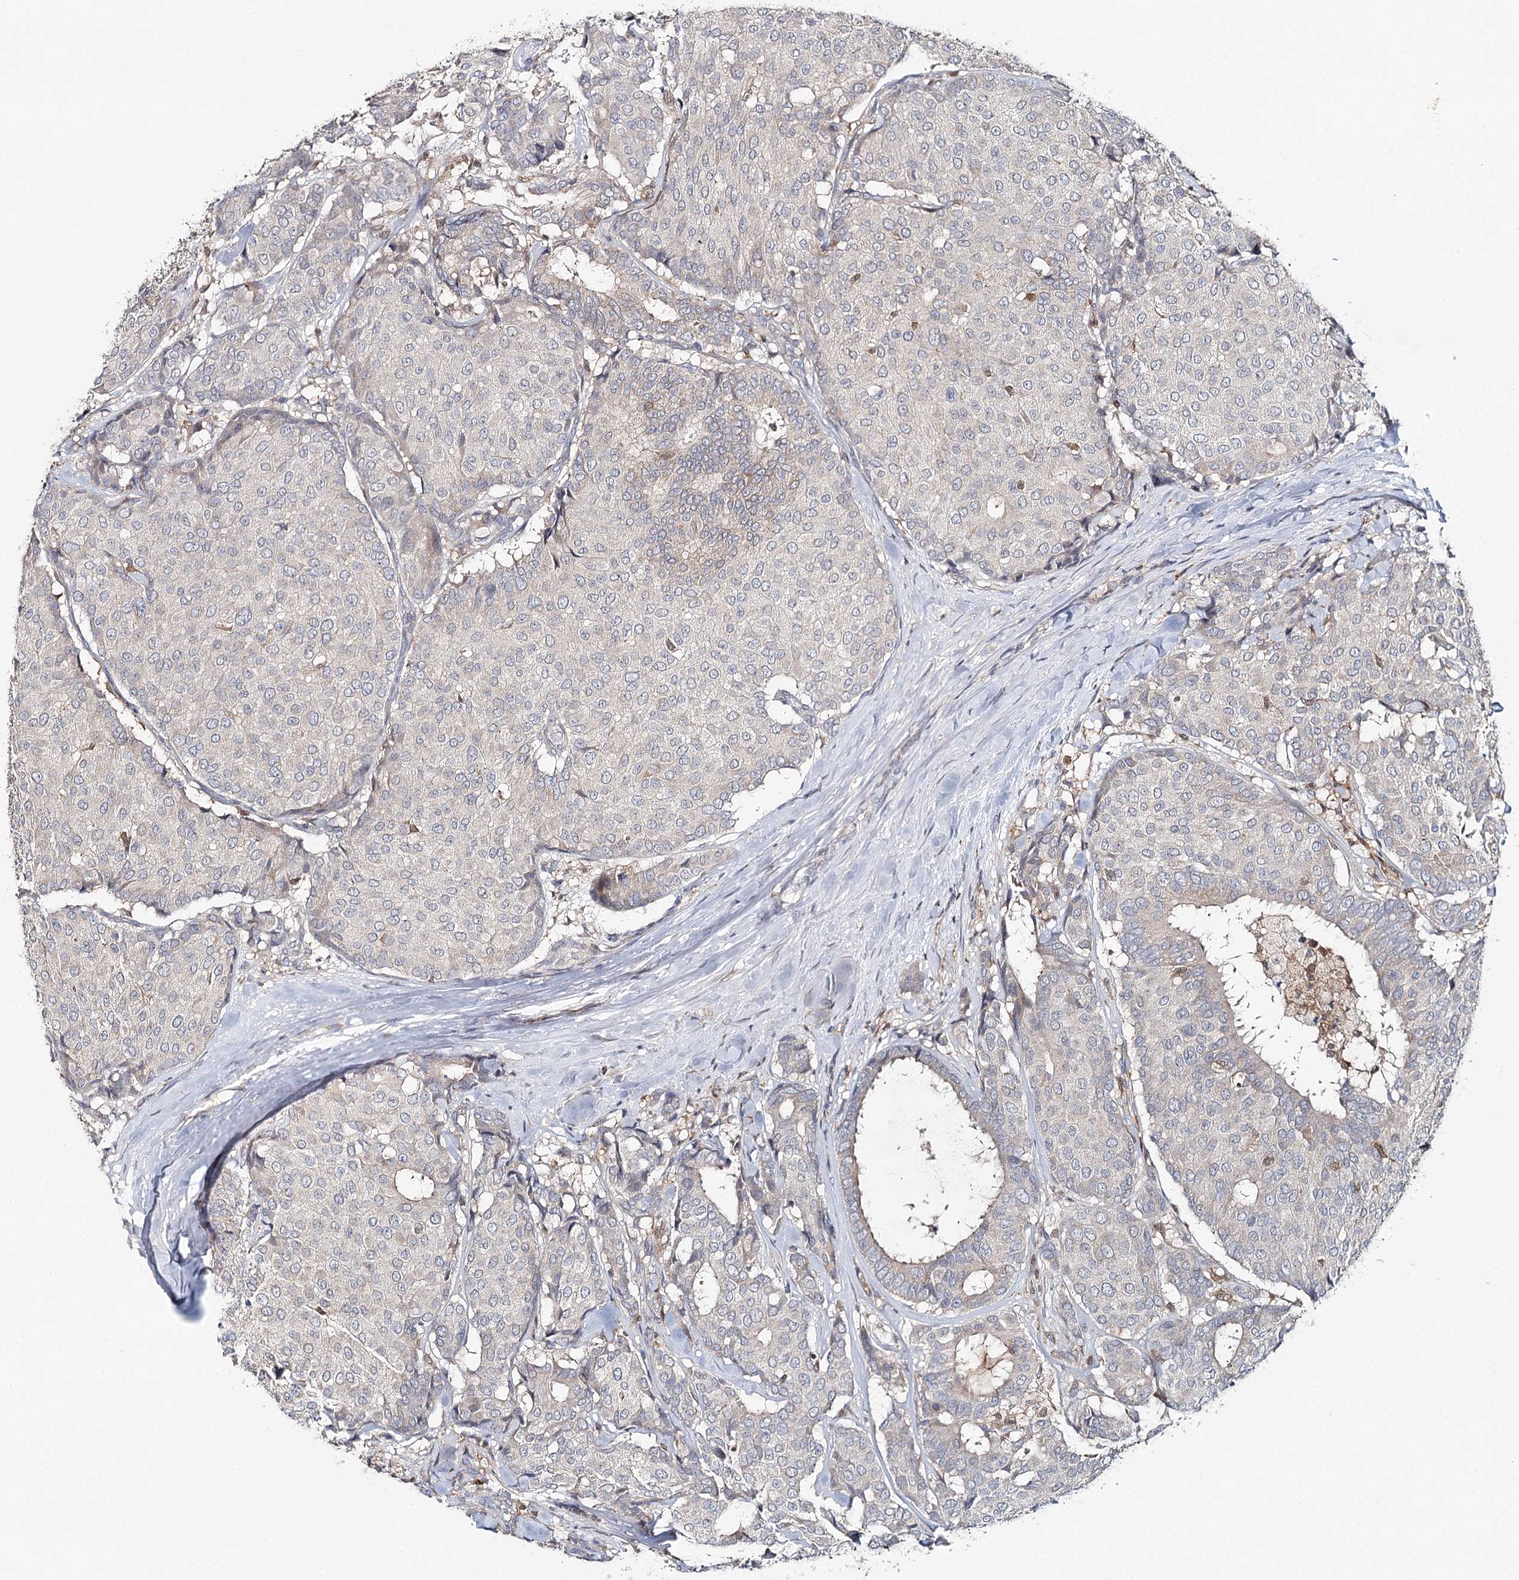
{"staining": {"intensity": "negative", "quantity": "none", "location": "none"}, "tissue": "breast cancer", "cell_type": "Tumor cells", "image_type": "cancer", "snomed": [{"axis": "morphology", "description": "Duct carcinoma"}, {"axis": "topography", "description": "Breast"}], "caption": "IHC of breast cancer shows no expression in tumor cells. (DAB (3,3'-diaminobenzidine) immunohistochemistry, high magnification).", "gene": "SLC41A2", "patient": {"sex": "female", "age": 75}}